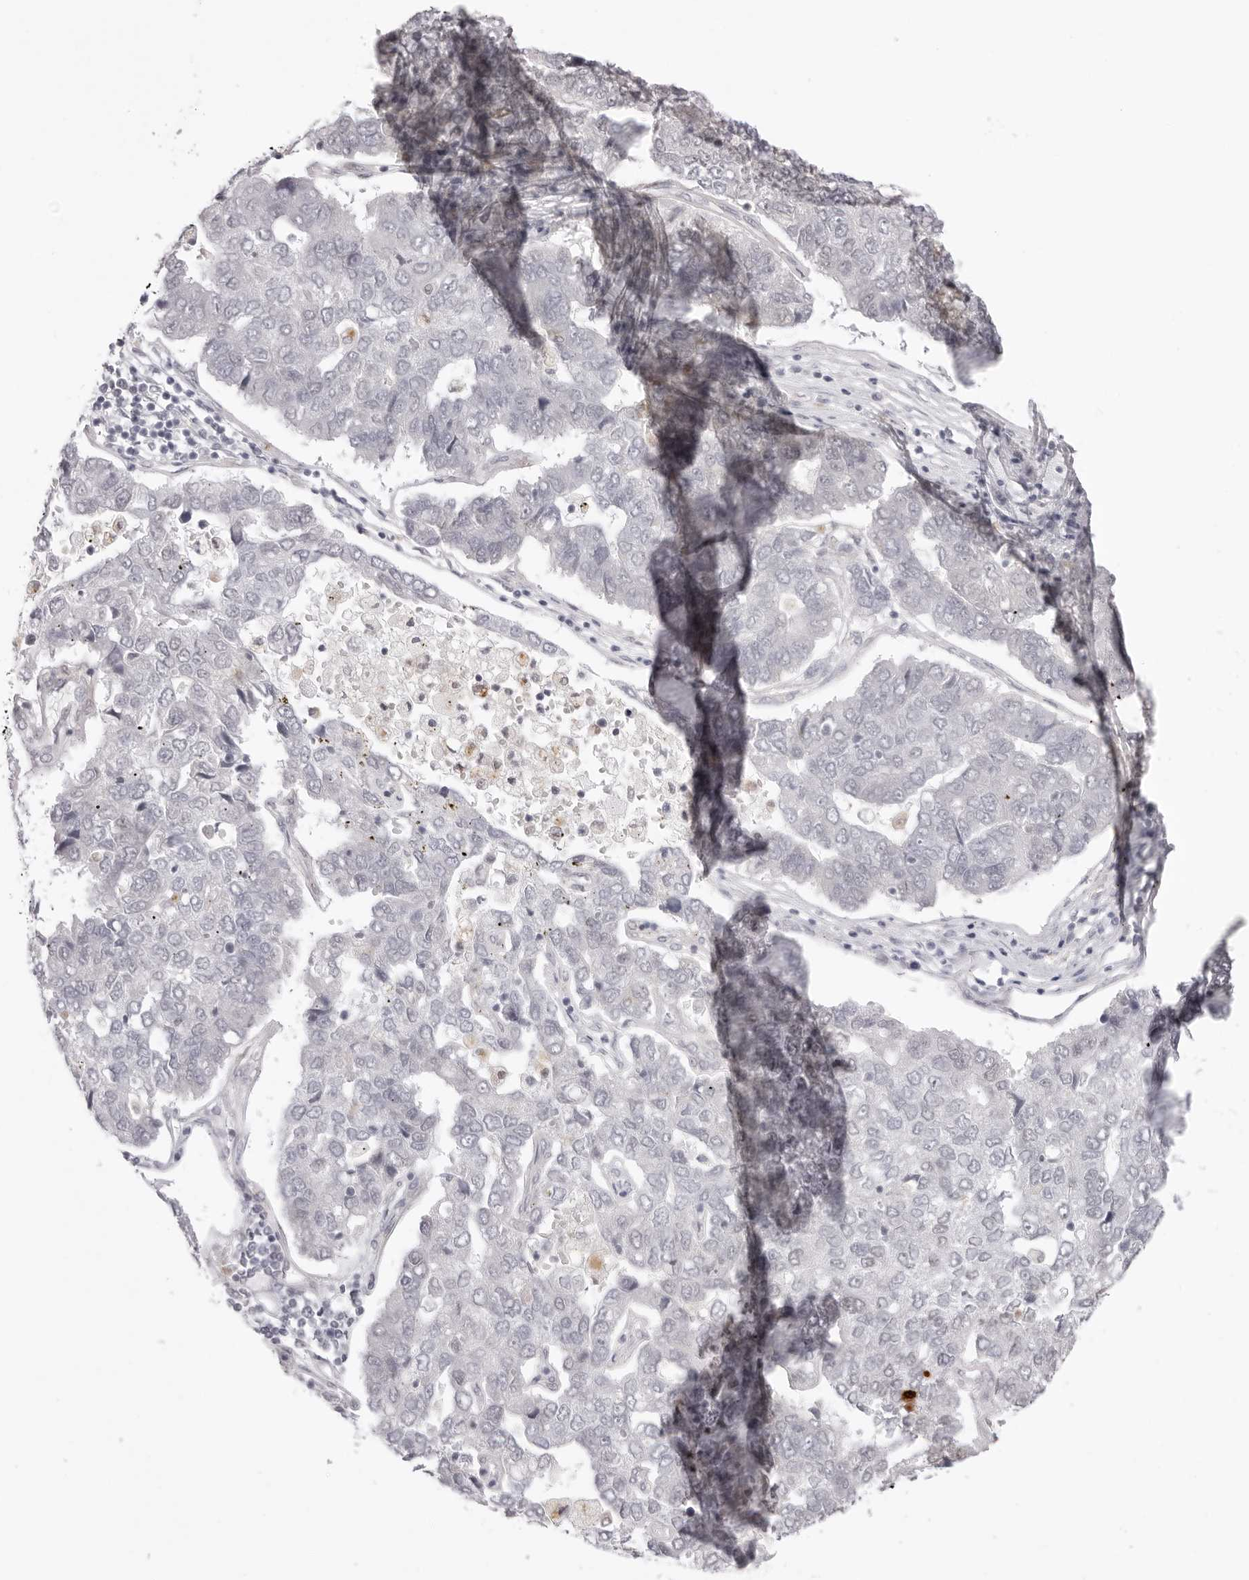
{"staining": {"intensity": "negative", "quantity": "none", "location": "none"}, "tissue": "pancreatic cancer", "cell_type": "Tumor cells", "image_type": "cancer", "snomed": [{"axis": "morphology", "description": "Adenocarcinoma, NOS"}, {"axis": "topography", "description": "Pancreas"}], "caption": "IHC image of human pancreatic cancer stained for a protein (brown), which reveals no expression in tumor cells.", "gene": "SUGCT", "patient": {"sex": "female", "age": 61}}